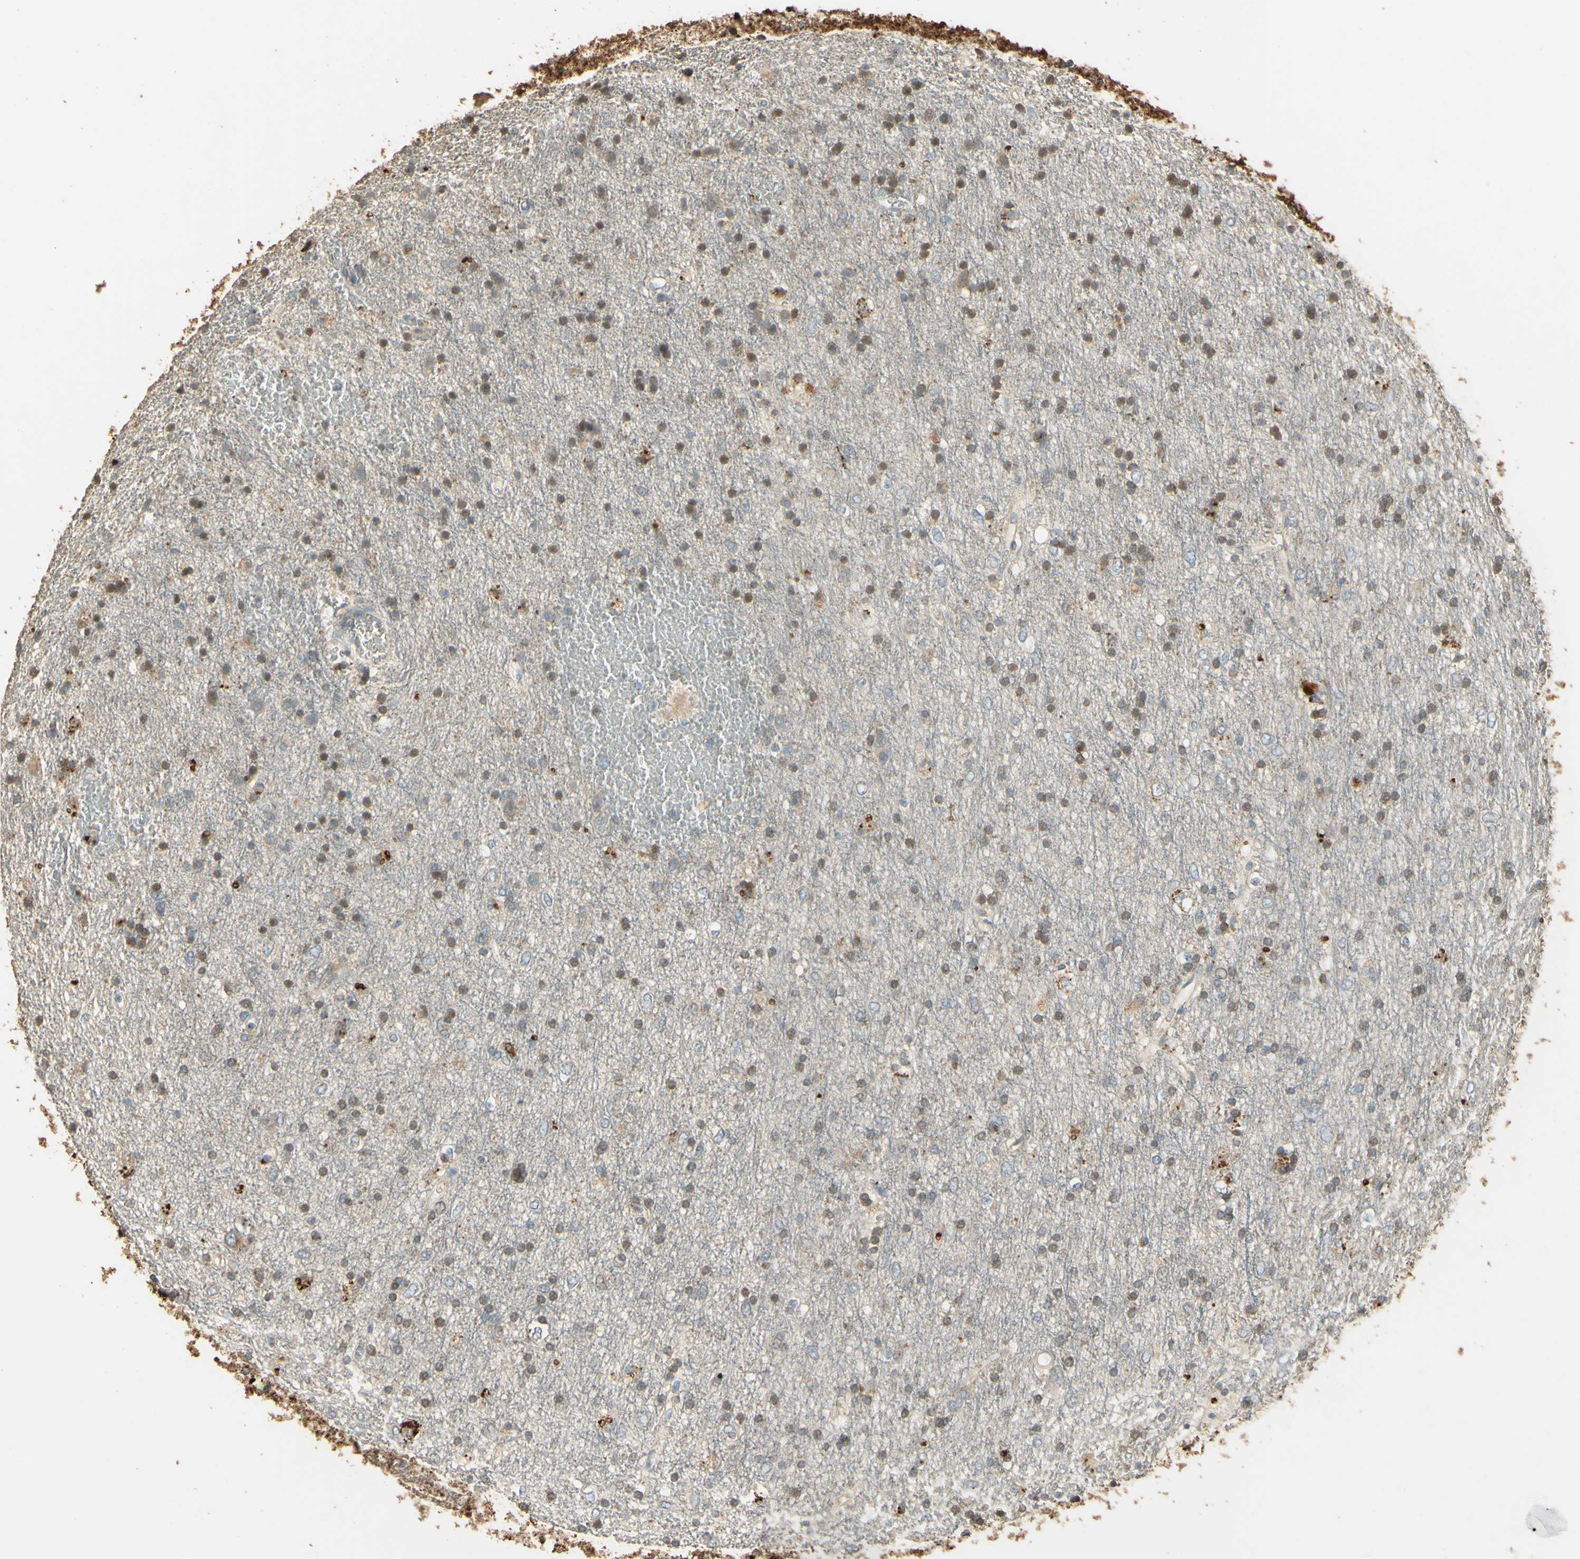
{"staining": {"intensity": "moderate", "quantity": "25%-75%", "location": "cytoplasmic/membranous"}, "tissue": "glioma", "cell_type": "Tumor cells", "image_type": "cancer", "snomed": [{"axis": "morphology", "description": "Glioma, malignant, Low grade"}, {"axis": "topography", "description": "Brain"}], "caption": "A photomicrograph showing moderate cytoplasmic/membranous expression in approximately 25%-75% of tumor cells in glioma, as visualized by brown immunohistochemical staining.", "gene": "ARHGEF17", "patient": {"sex": "male", "age": 77}}